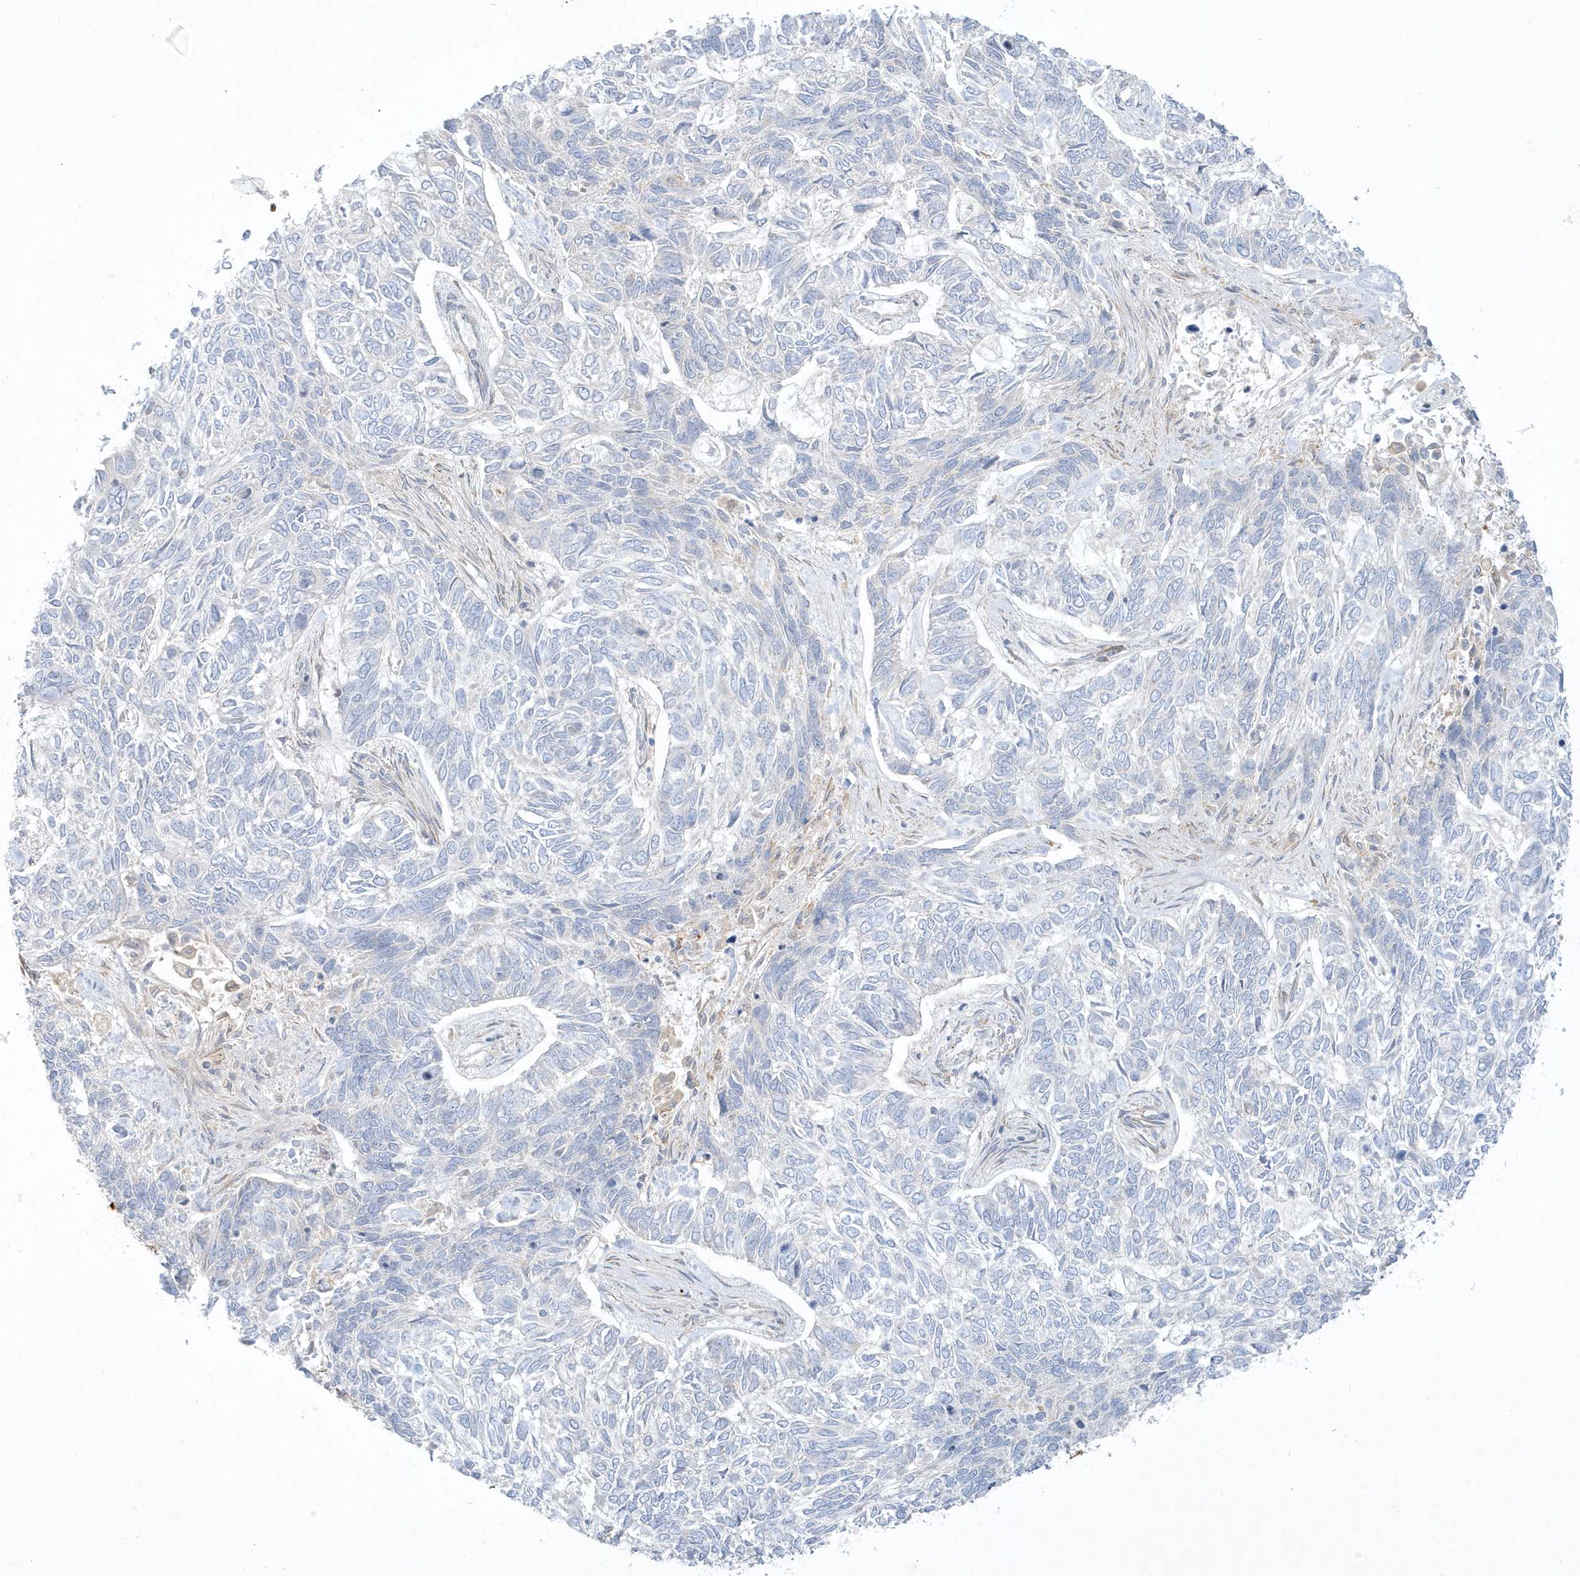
{"staining": {"intensity": "negative", "quantity": "none", "location": "none"}, "tissue": "skin cancer", "cell_type": "Tumor cells", "image_type": "cancer", "snomed": [{"axis": "morphology", "description": "Basal cell carcinoma"}, {"axis": "topography", "description": "Skin"}], "caption": "A high-resolution histopathology image shows IHC staining of skin basal cell carcinoma, which reveals no significant positivity in tumor cells.", "gene": "THADA", "patient": {"sex": "female", "age": 65}}